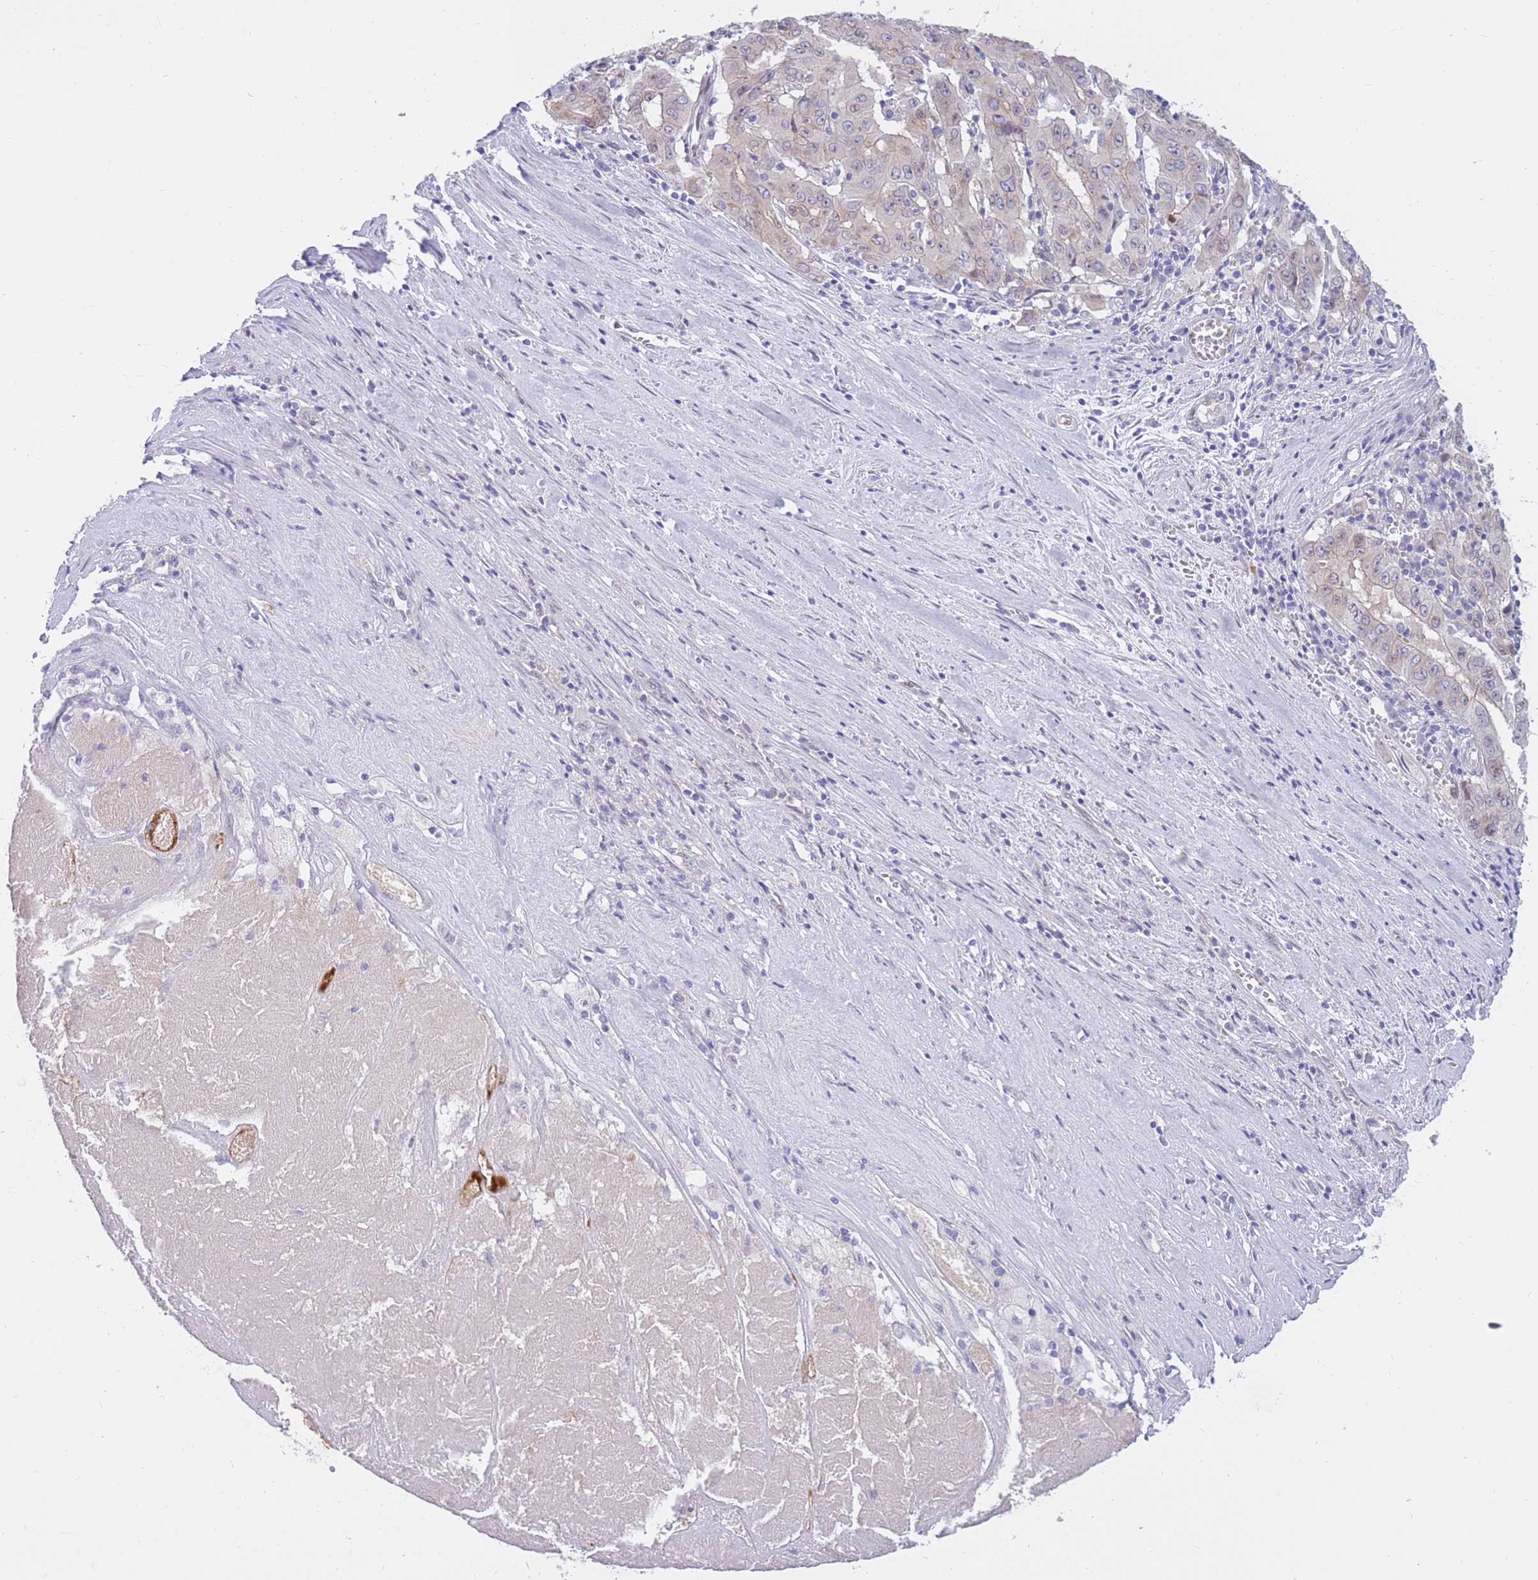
{"staining": {"intensity": "negative", "quantity": "none", "location": "none"}, "tissue": "pancreatic cancer", "cell_type": "Tumor cells", "image_type": "cancer", "snomed": [{"axis": "morphology", "description": "Adenocarcinoma, NOS"}, {"axis": "topography", "description": "Pancreas"}], "caption": "This is an immunohistochemistry (IHC) histopathology image of human pancreatic cancer. There is no staining in tumor cells.", "gene": "HOOK2", "patient": {"sex": "male", "age": 63}}